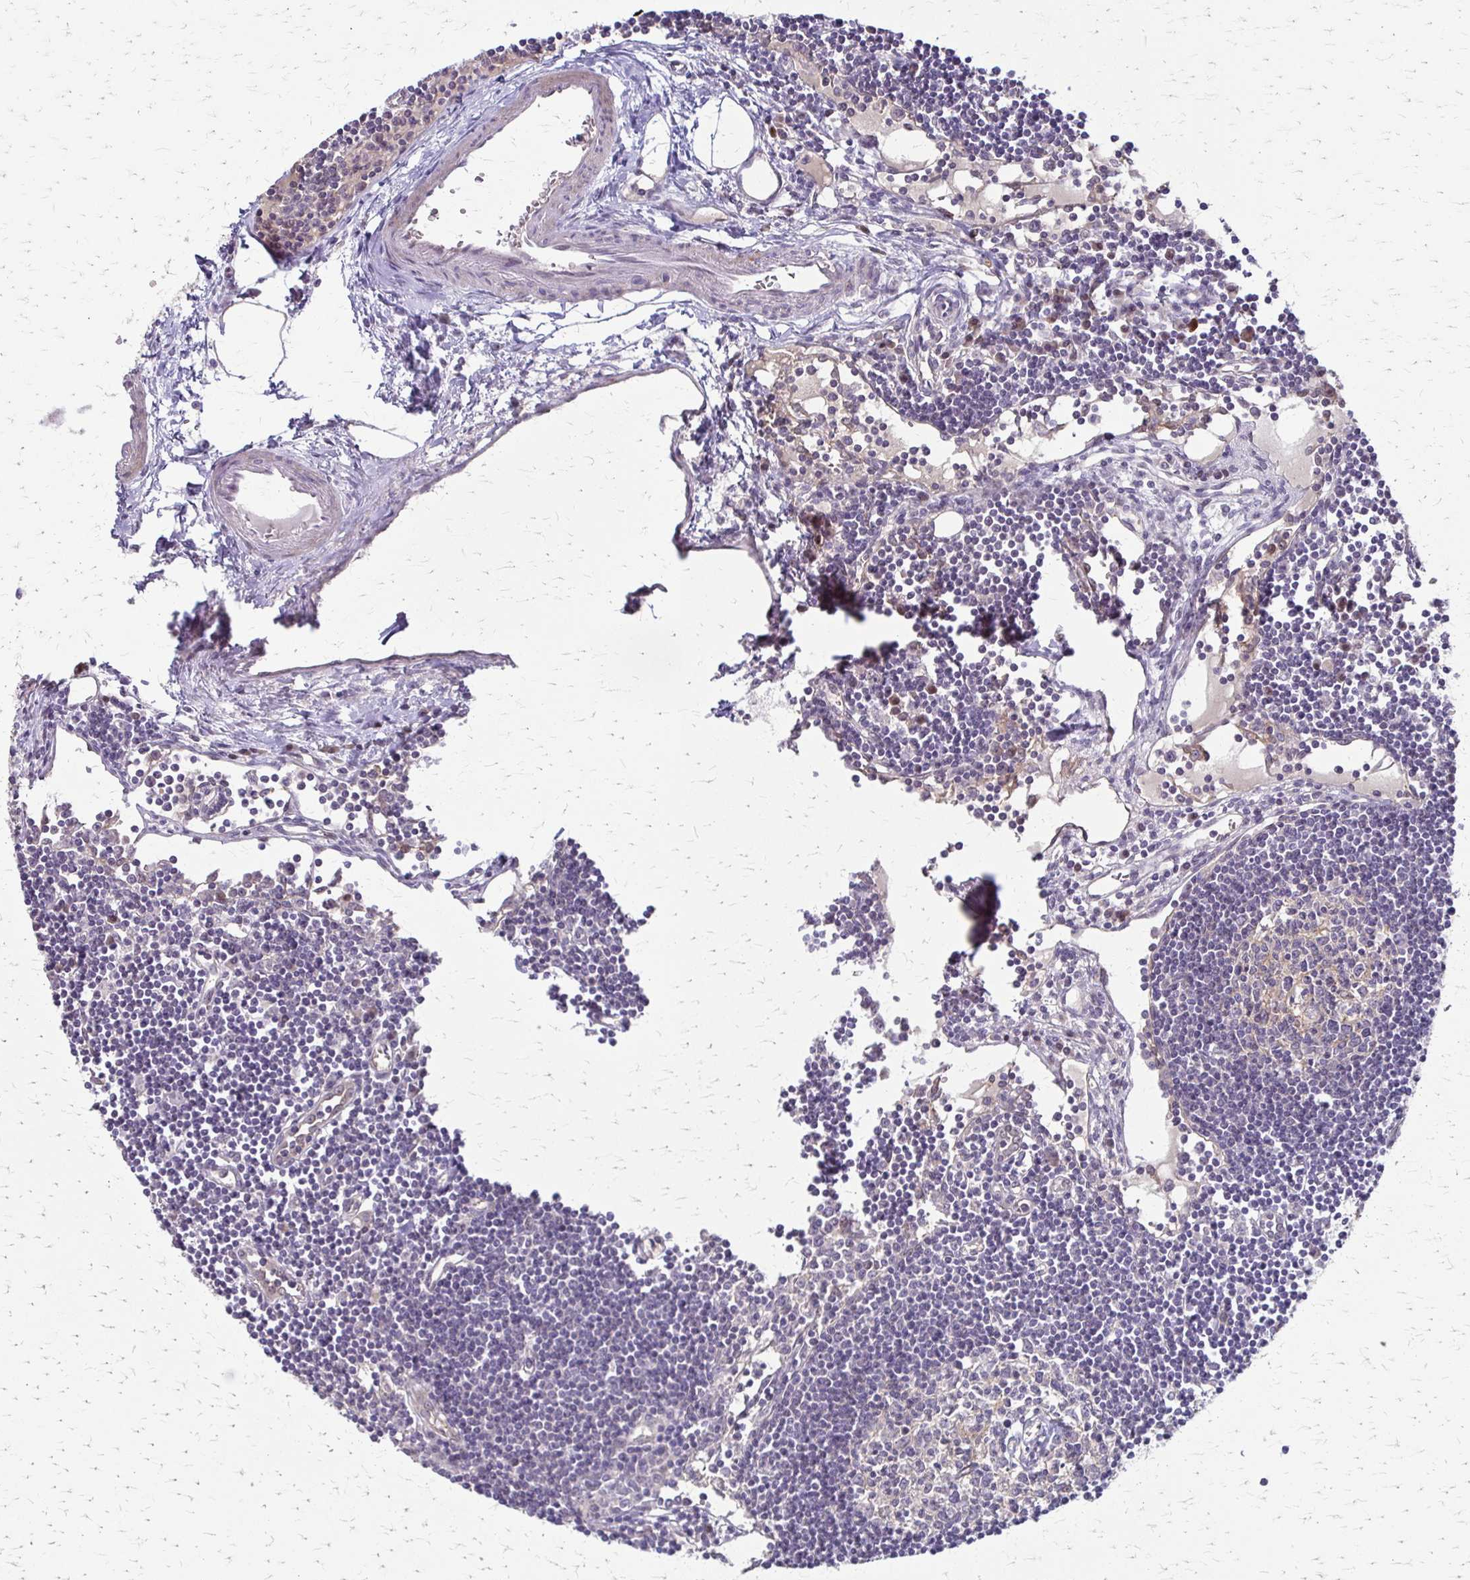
{"staining": {"intensity": "moderate", "quantity": "25%-75%", "location": "cytoplasmic/membranous"}, "tissue": "lymph node", "cell_type": "Germinal center cells", "image_type": "normal", "snomed": [{"axis": "morphology", "description": "Normal tissue, NOS"}, {"axis": "topography", "description": "Lymph node"}], "caption": "A medium amount of moderate cytoplasmic/membranous positivity is identified in approximately 25%-75% of germinal center cells in unremarkable lymph node. (brown staining indicates protein expression, while blue staining denotes nuclei).", "gene": "CFL2", "patient": {"sex": "female", "age": 65}}